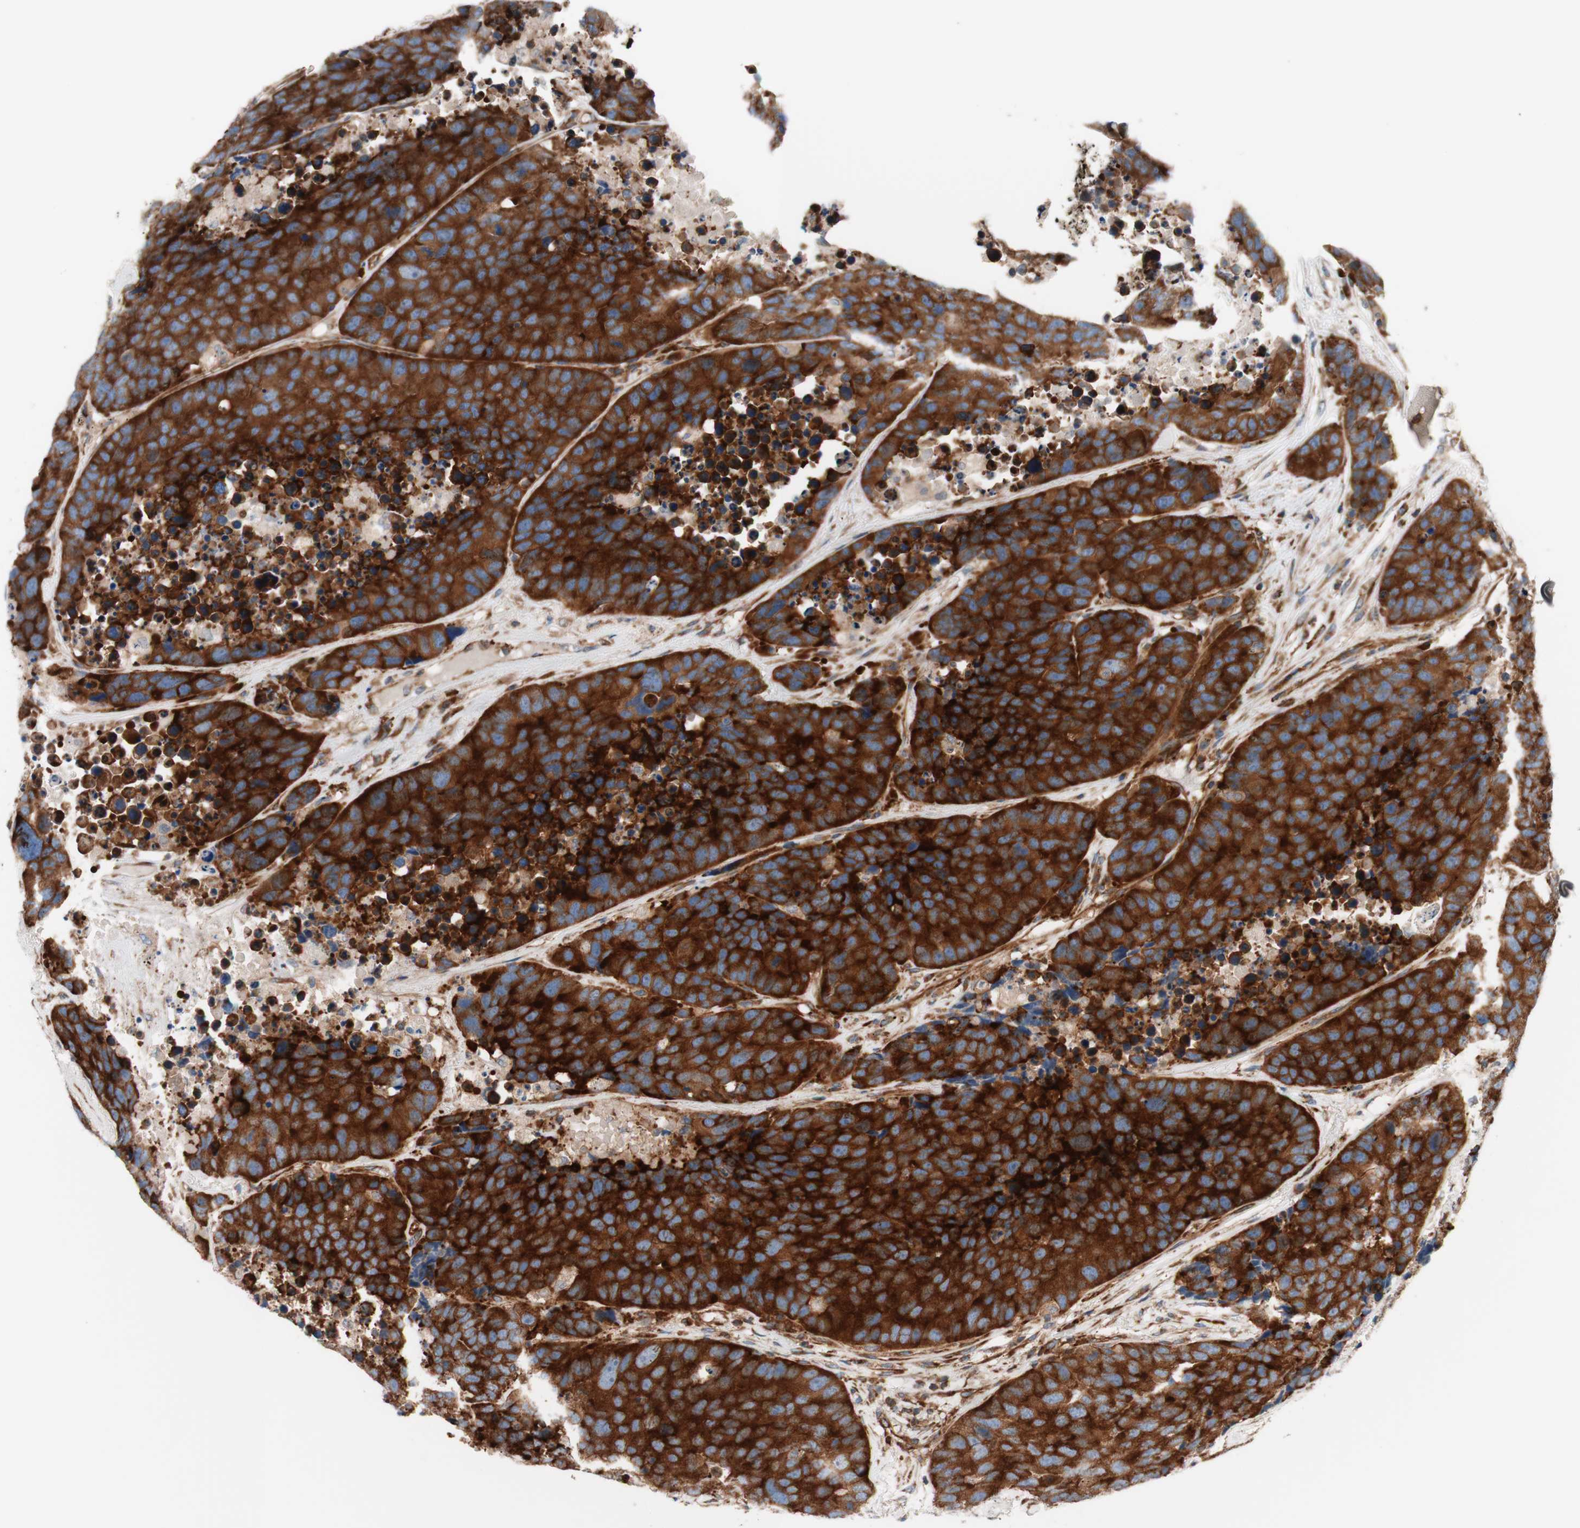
{"staining": {"intensity": "strong", "quantity": ">75%", "location": "cytoplasmic/membranous"}, "tissue": "carcinoid", "cell_type": "Tumor cells", "image_type": "cancer", "snomed": [{"axis": "morphology", "description": "Carcinoid, malignant, NOS"}, {"axis": "topography", "description": "Lung"}], "caption": "Malignant carcinoid tissue exhibits strong cytoplasmic/membranous staining in about >75% of tumor cells", "gene": "CCN4", "patient": {"sex": "male", "age": 60}}